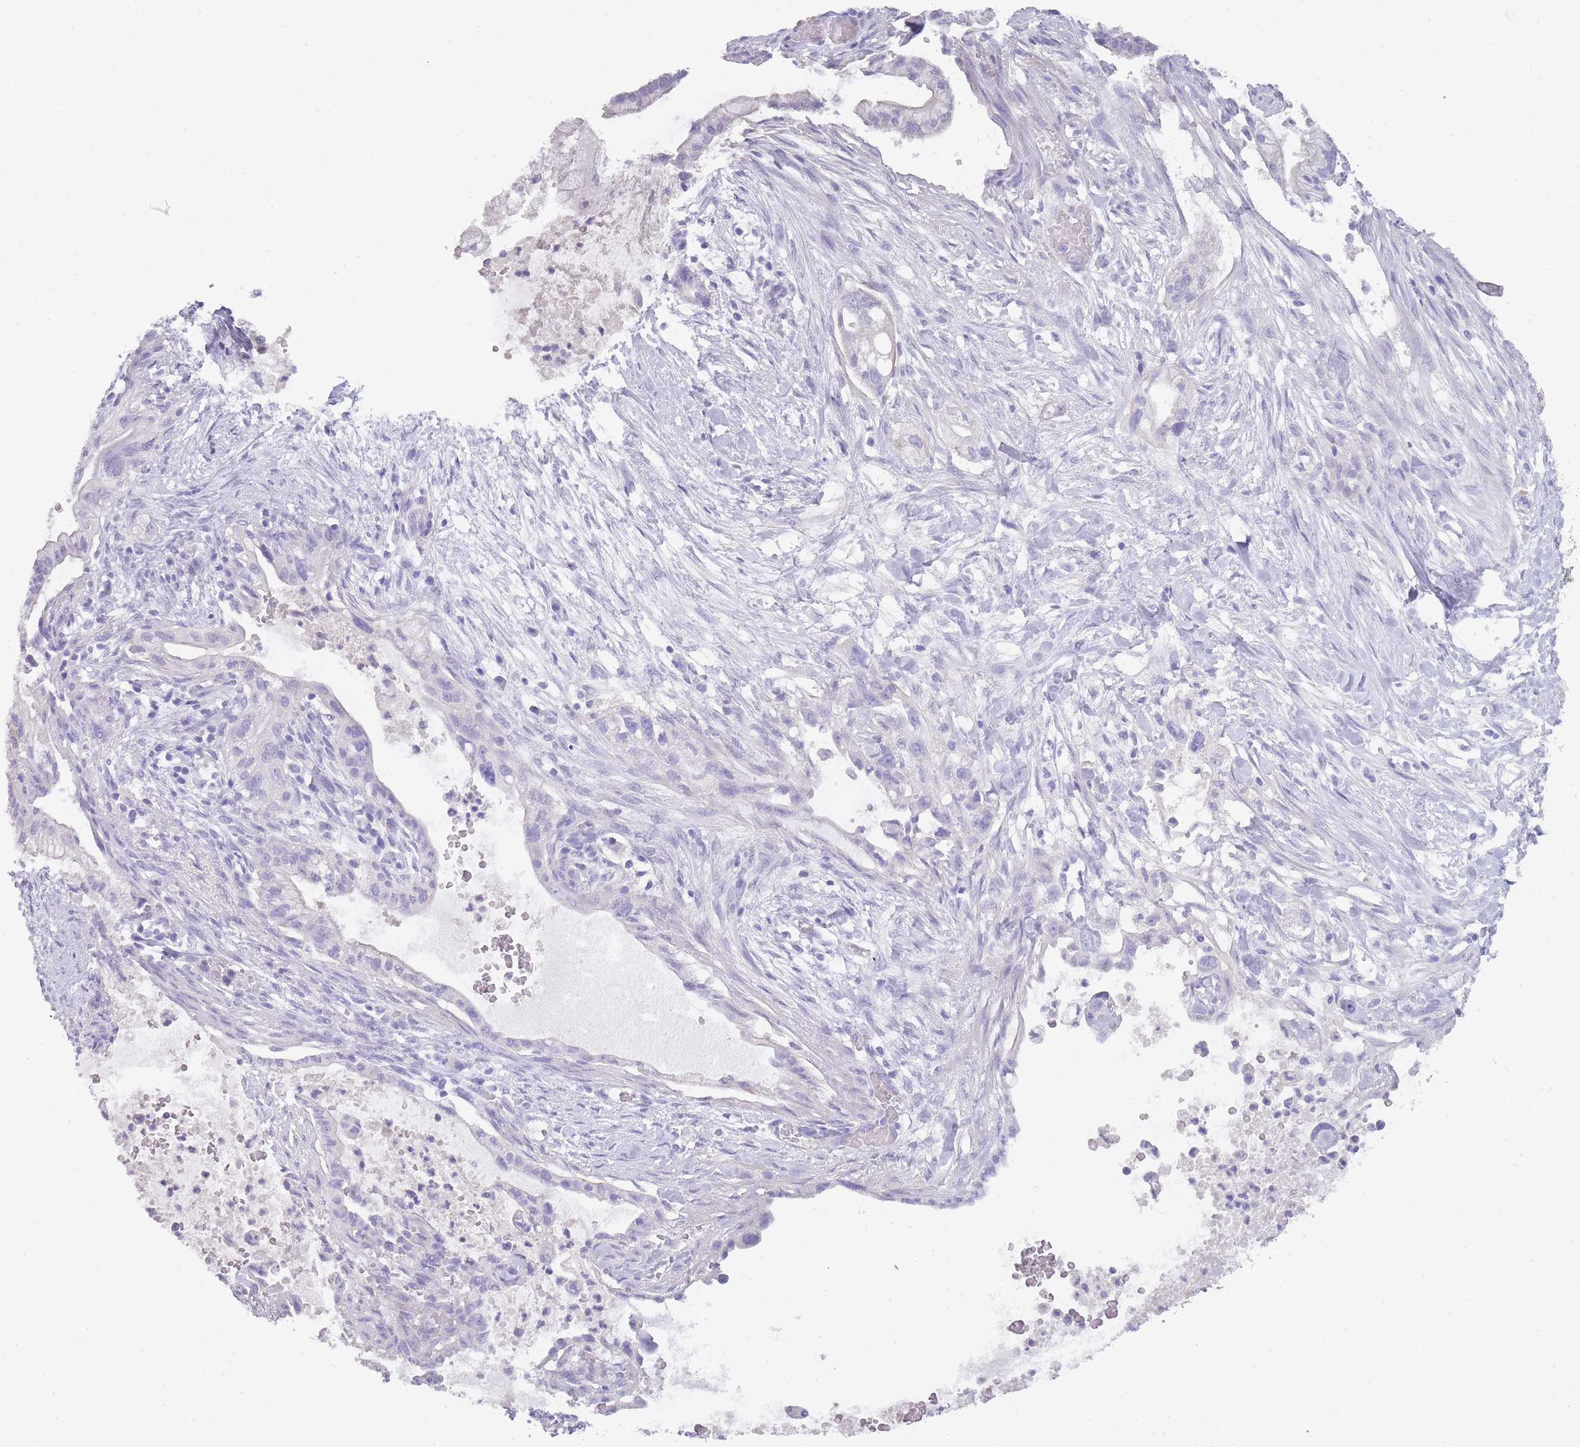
{"staining": {"intensity": "negative", "quantity": "none", "location": "none"}, "tissue": "pancreatic cancer", "cell_type": "Tumor cells", "image_type": "cancer", "snomed": [{"axis": "morphology", "description": "Adenocarcinoma, NOS"}, {"axis": "topography", "description": "Pancreas"}], "caption": "High power microscopy photomicrograph of an immunohistochemistry (IHC) image of adenocarcinoma (pancreatic), revealing no significant positivity in tumor cells.", "gene": "TCP11", "patient": {"sex": "male", "age": 44}}